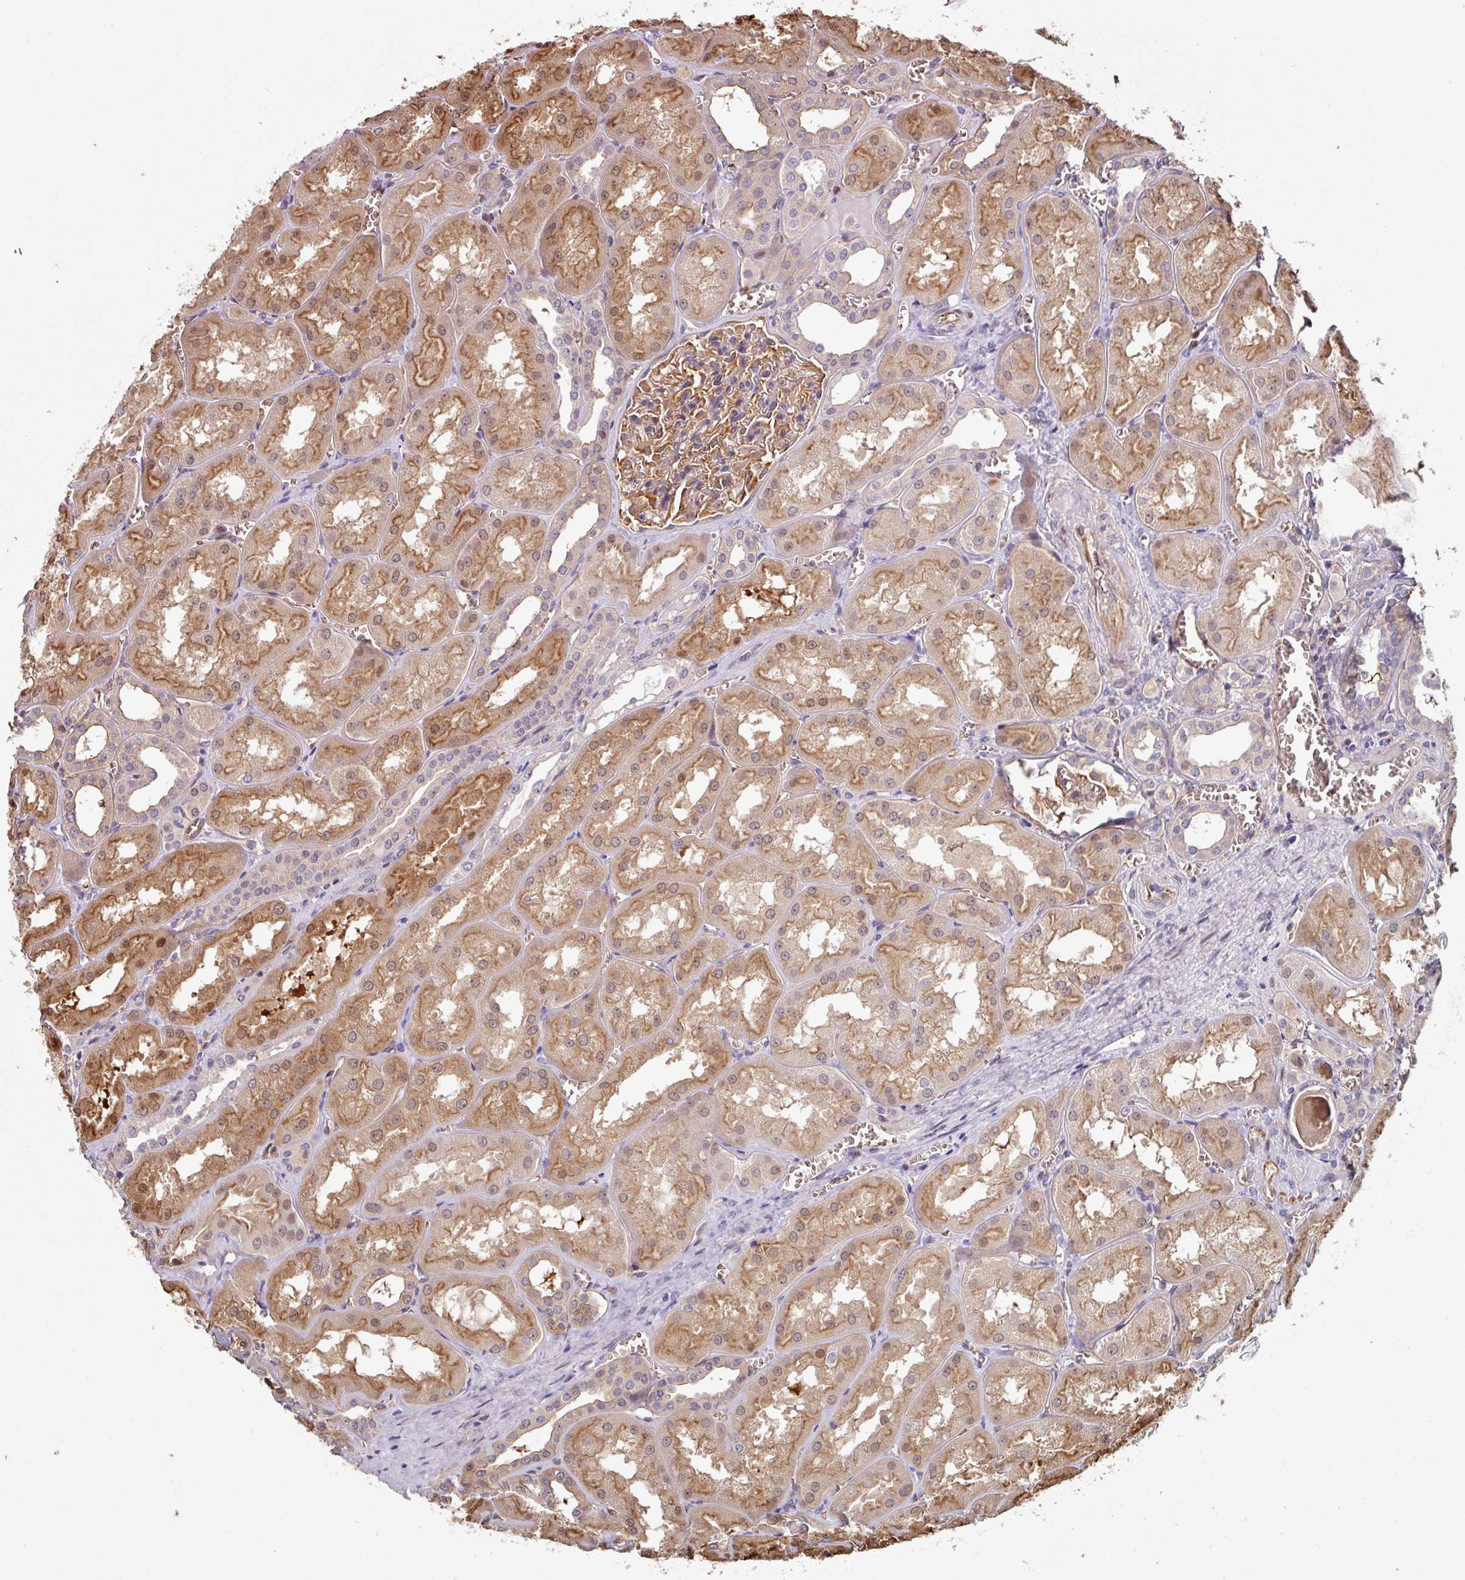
{"staining": {"intensity": "moderate", "quantity": "25%-75%", "location": "cytoplasmic/membranous,nuclear"}, "tissue": "kidney", "cell_type": "Cells in glomeruli", "image_type": "normal", "snomed": [{"axis": "morphology", "description": "Normal tissue, NOS"}, {"axis": "topography", "description": "Kidney"}], "caption": "Immunohistochemistry (IHC) of benign kidney demonstrates medium levels of moderate cytoplasmic/membranous,nuclear positivity in approximately 25%-75% of cells in glomeruli.", "gene": "ANO9", "patient": {"sex": "male", "age": 61}}